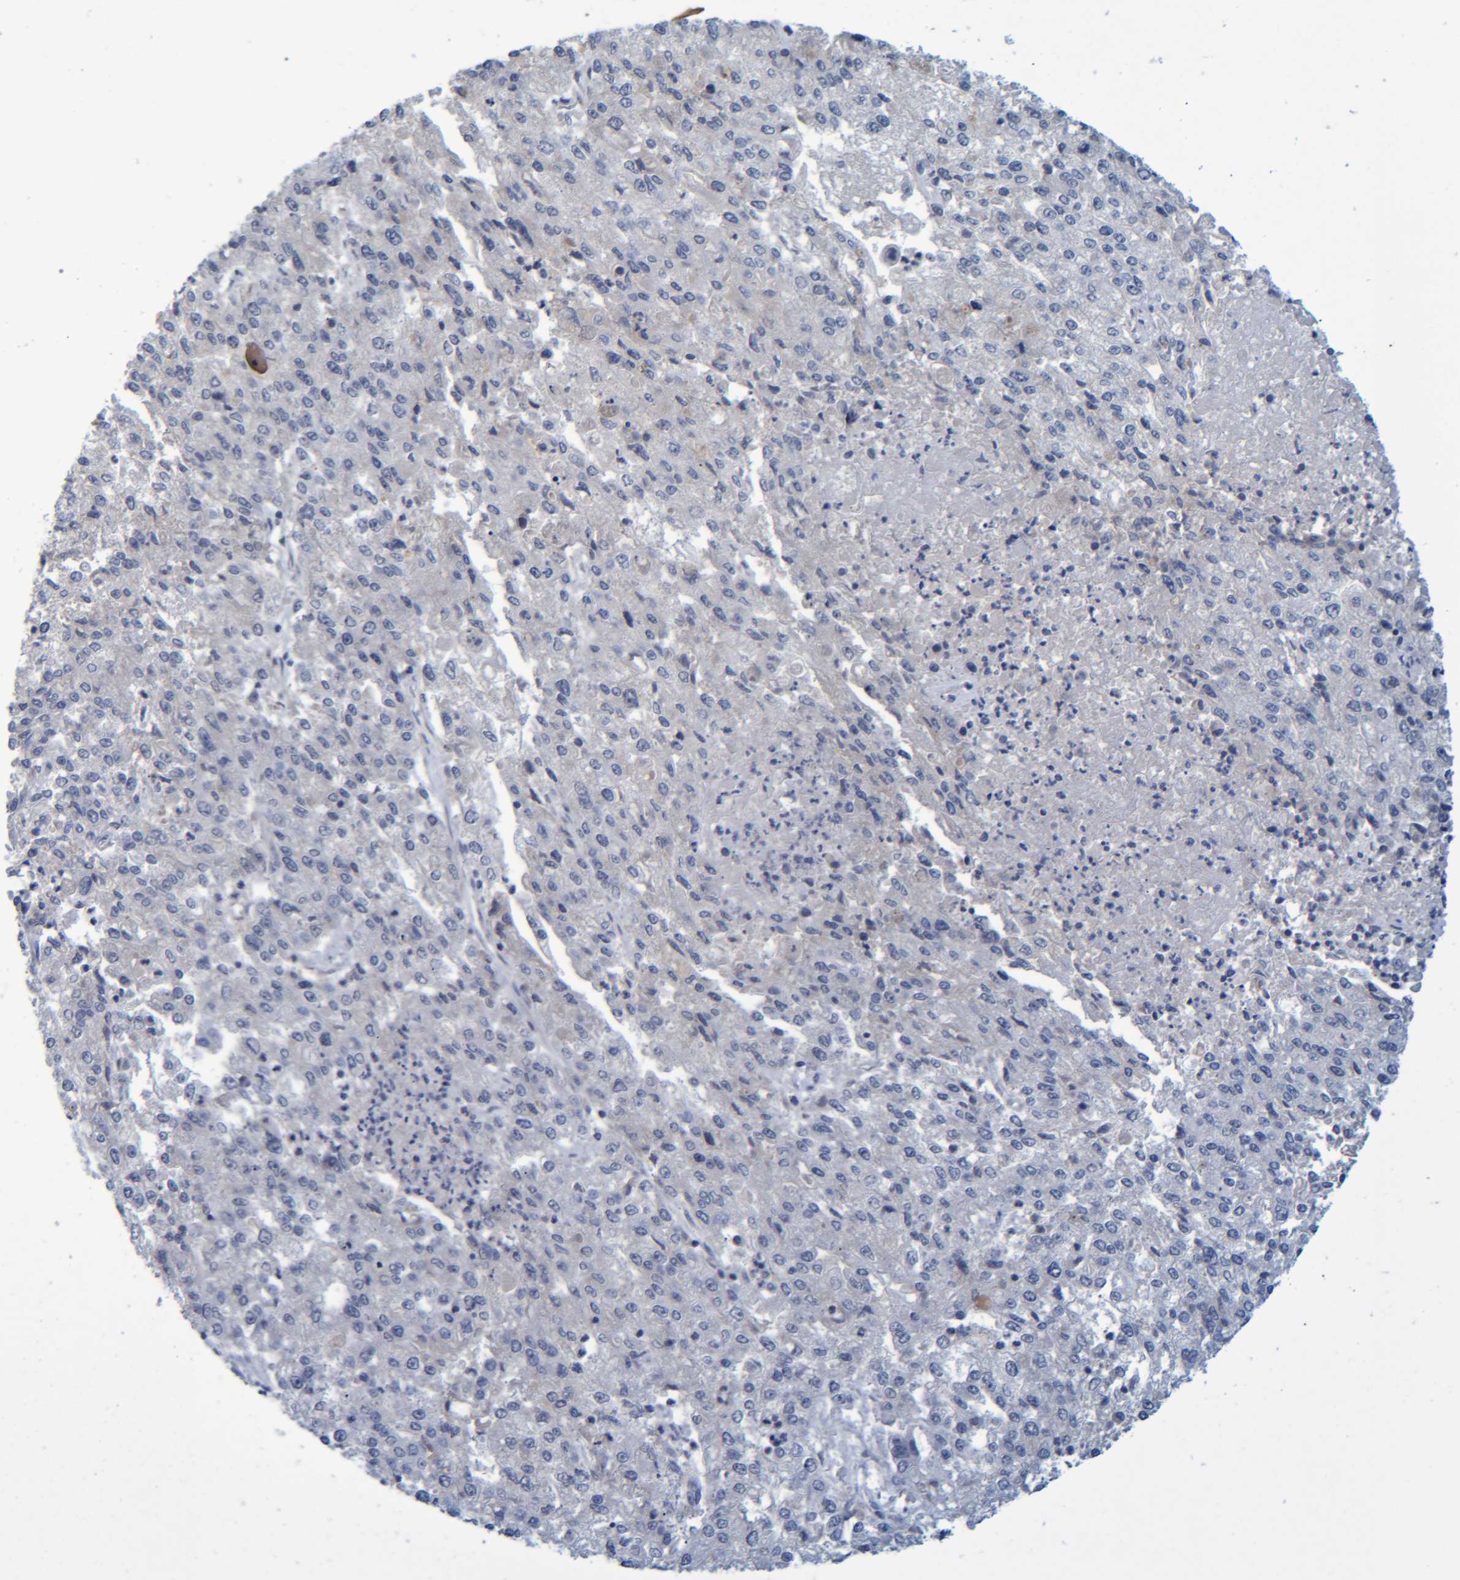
{"staining": {"intensity": "negative", "quantity": "none", "location": "none"}, "tissue": "endometrial cancer", "cell_type": "Tumor cells", "image_type": "cancer", "snomed": [{"axis": "morphology", "description": "Adenocarcinoma, NOS"}, {"axis": "topography", "description": "Endometrium"}], "caption": "An image of human endometrial cancer (adenocarcinoma) is negative for staining in tumor cells.", "gene": "PCYT2", "patient": {"sex": "female", "age": 49}}